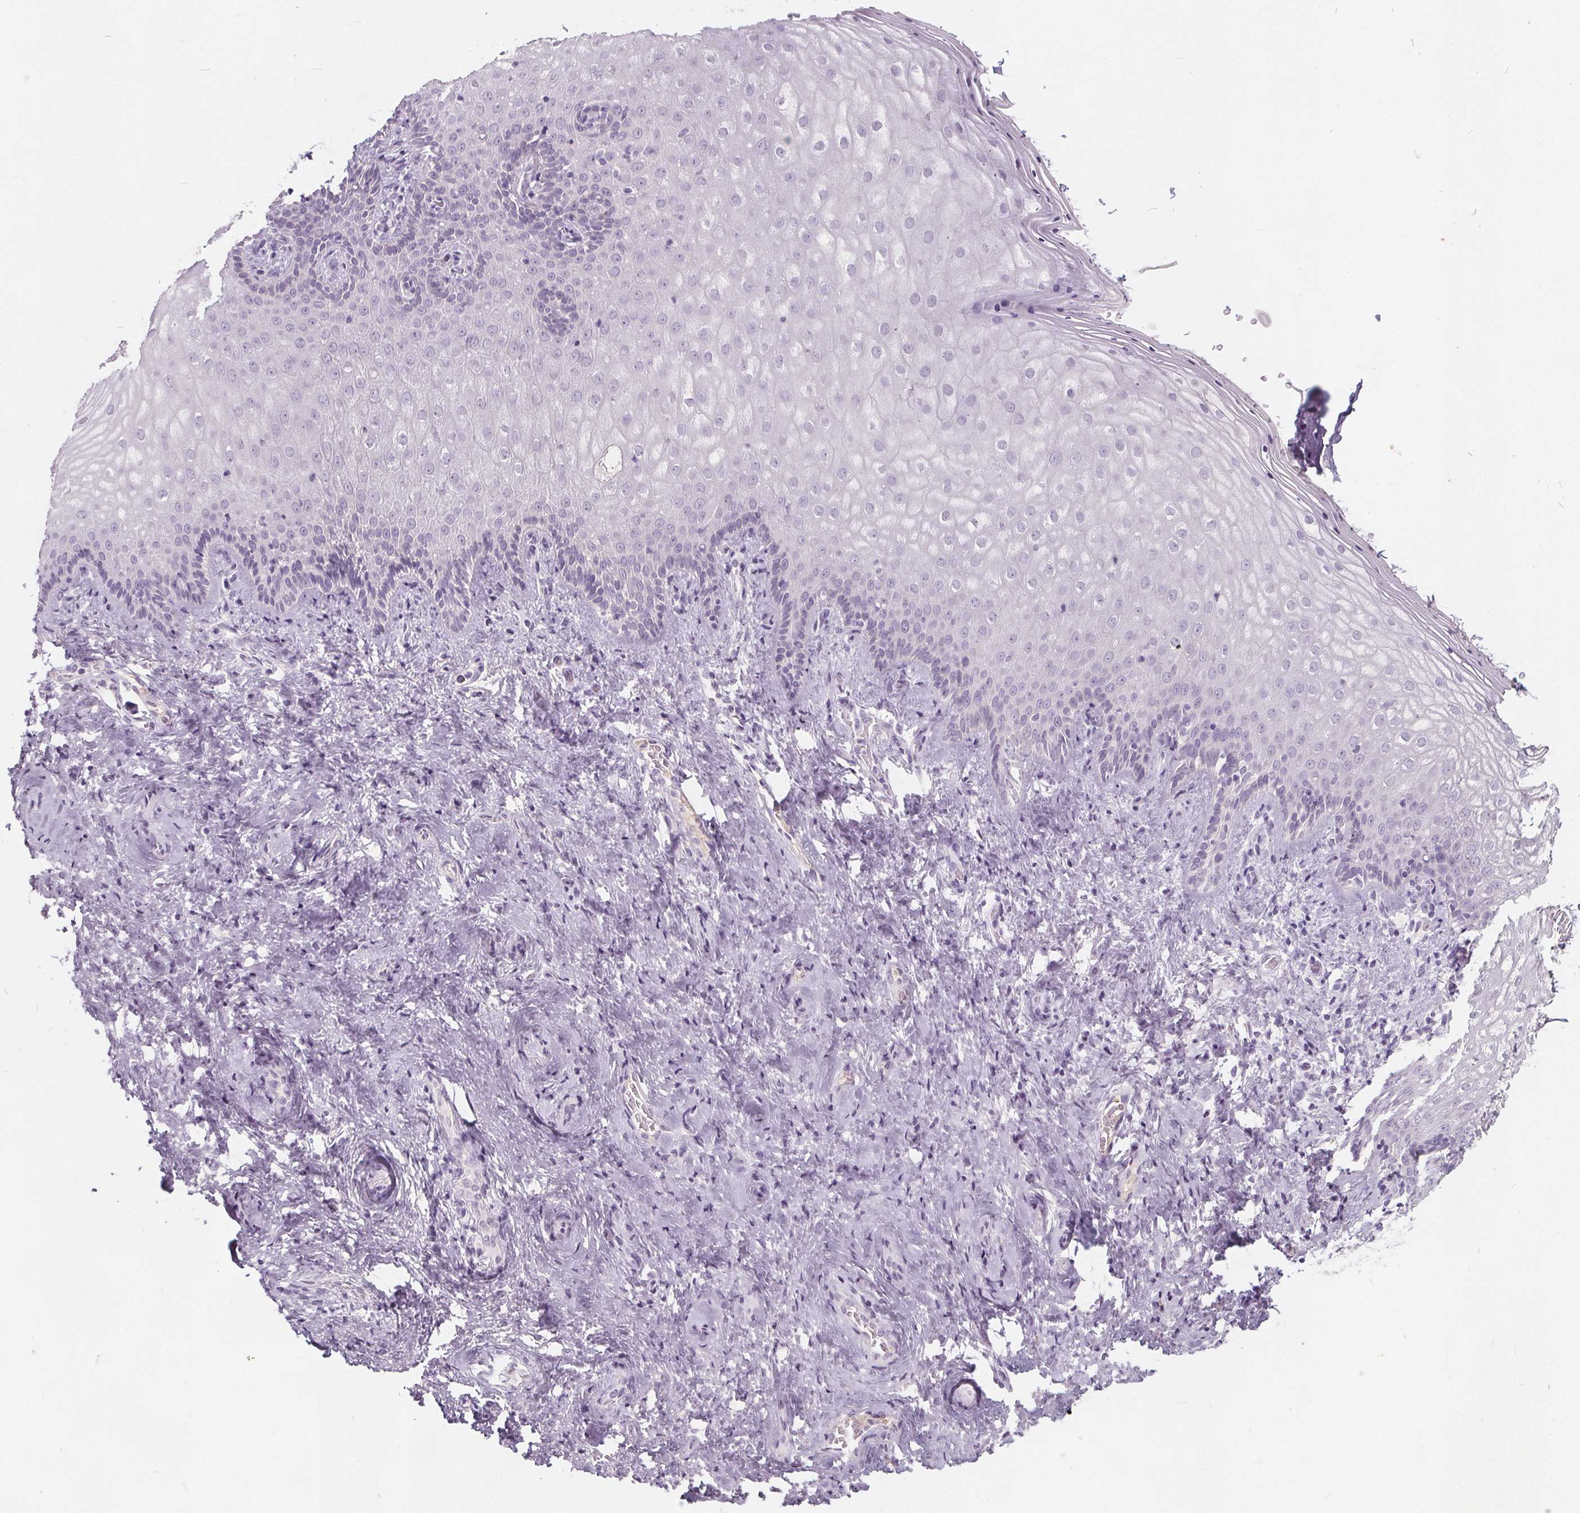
{"staining": {"intensity": "negative", "quantity": "none", "location": "none"}, "tissue": "vagina", "cell_type": "Squamous epithelial cells", "image_type": "normal", "snomed": [{"axis": "morphology", "description": "Normal tissue, NOS"}, {"axis": "topography", "description": "Vagina"}], "caption": "The IHC histopathology image has no significant staining in squamous epithelial cells of vagina.", "gene": "PLA2G2E", "patient": {"sex": "female", "age": 42}}